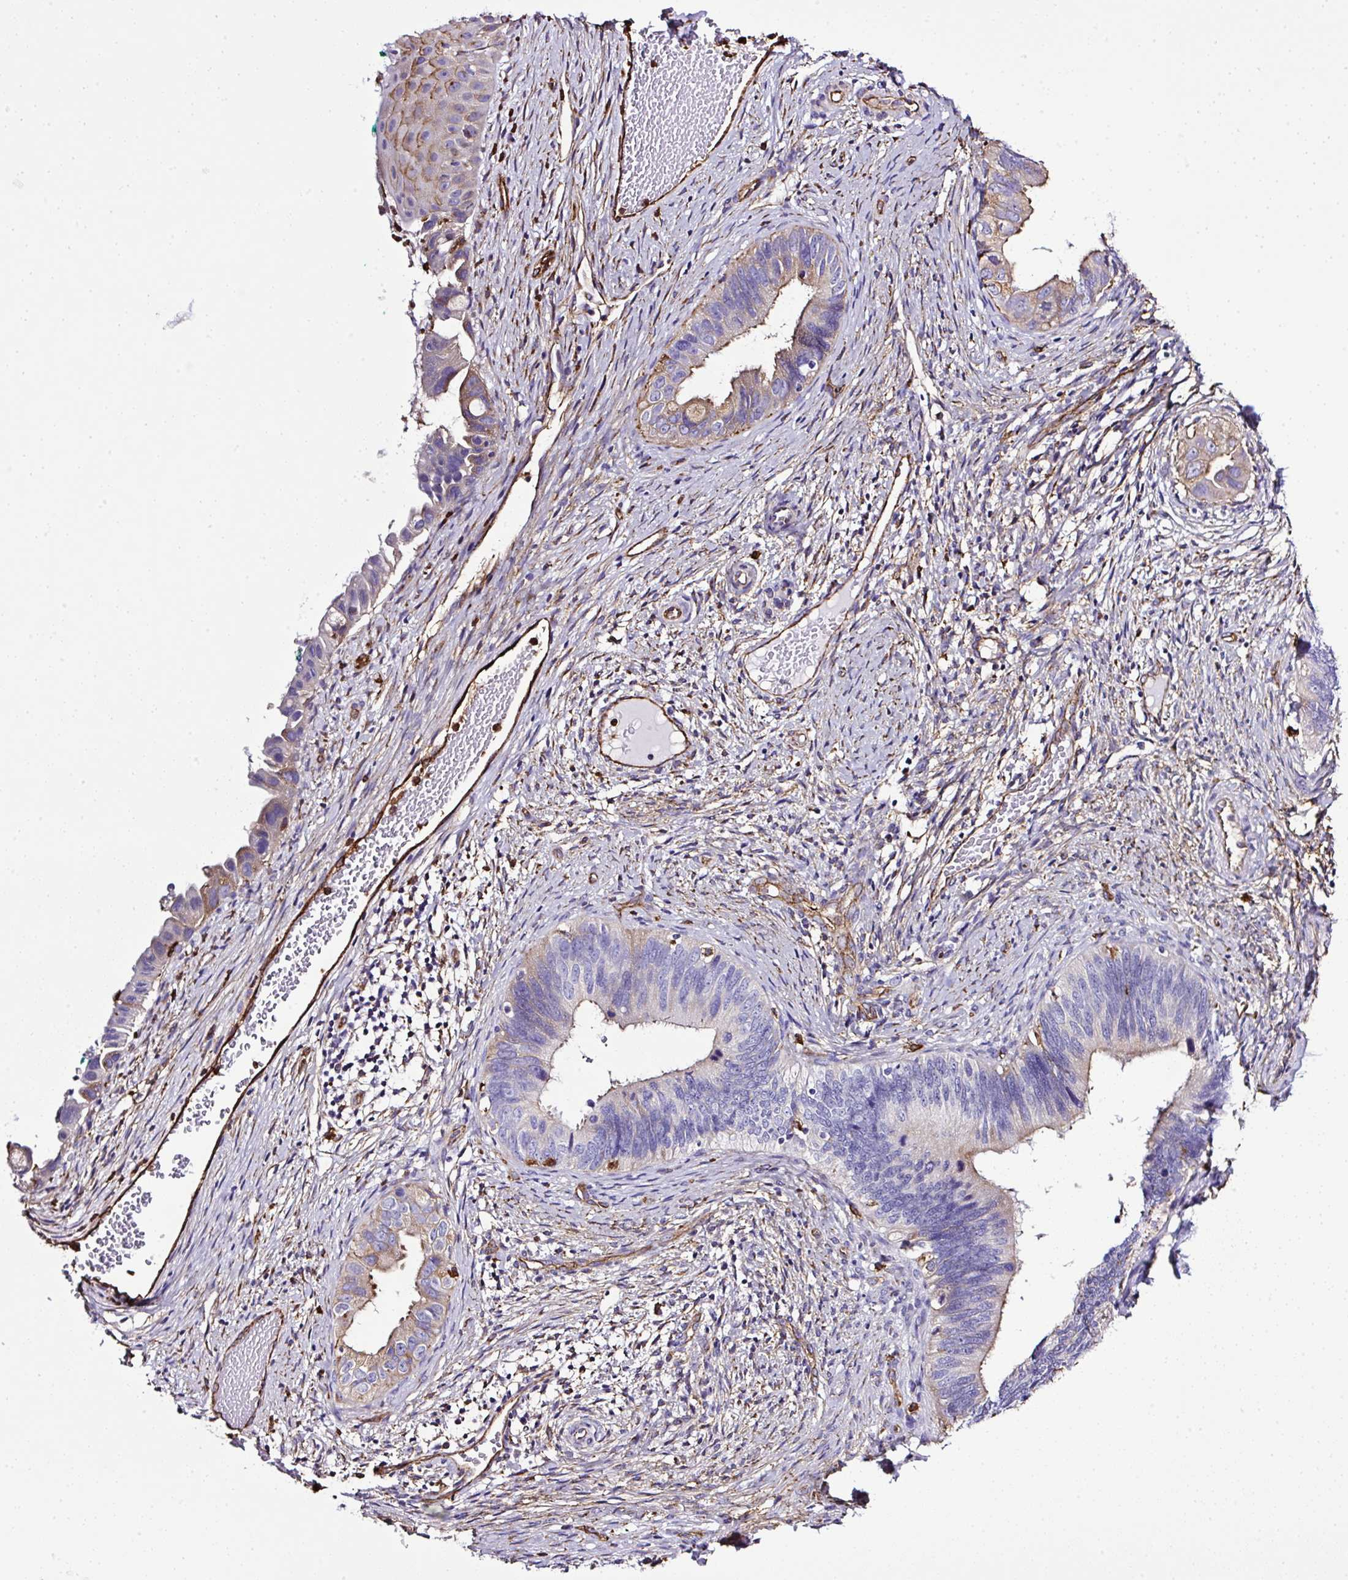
{"staining": {"intensity": "moderate", "quantity": "25%-75%", "location": "cytoplasmic/membranous"}, "tissue": "cervical cancer", "cell_type": "Tumor cells", "image_type": "cancer", "snomed": [{"axis": "morphology", "description": "Adenocarcinoma, NOS"}, {"axis": "topography", "description": "Cervix"}], "caption": "Tumor cells display medium levels of moderate cytoplasmic/membranous positivity in about 25%-75% of cells in human cervical cancer.", "gene": "MAGEB5", "patient": {"sex": "female", "age": 42}}